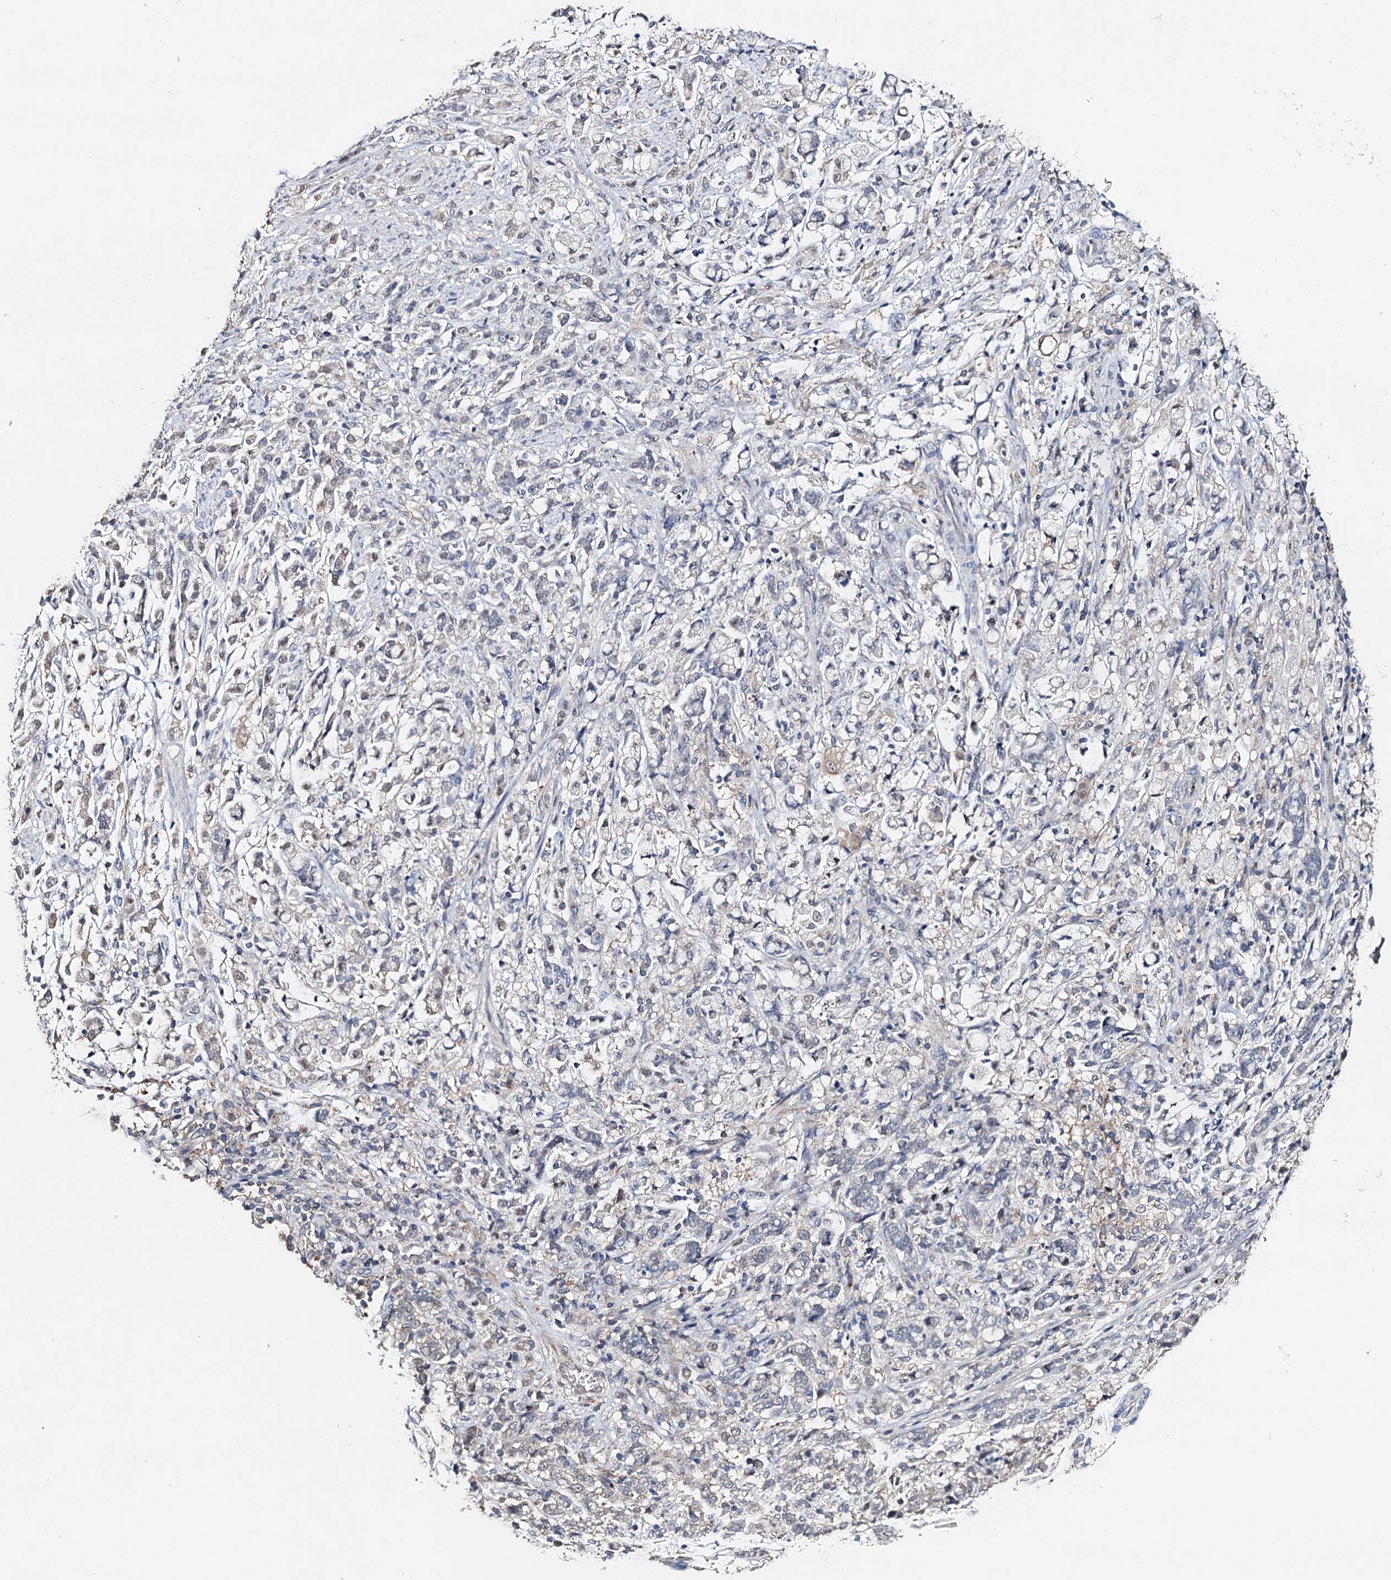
{"staining": {"intensity": "negative", "quantity": "none", "location": "none"}, "tissue": "stomach cancer", "cell_type": "Tumor cells", "image_type": "cancer", "snomed": [{"axis": "morphology", "description": "Adenocarcinoma, NOS"}, {"axis": "topography", "description": "Stomach"}], "caption": "Image shows no significant protein staining in tumor cells of adenocarcinoma (stomach).", "gene": "DNAH6", "patient": {"sex": "female", "age": 60}}